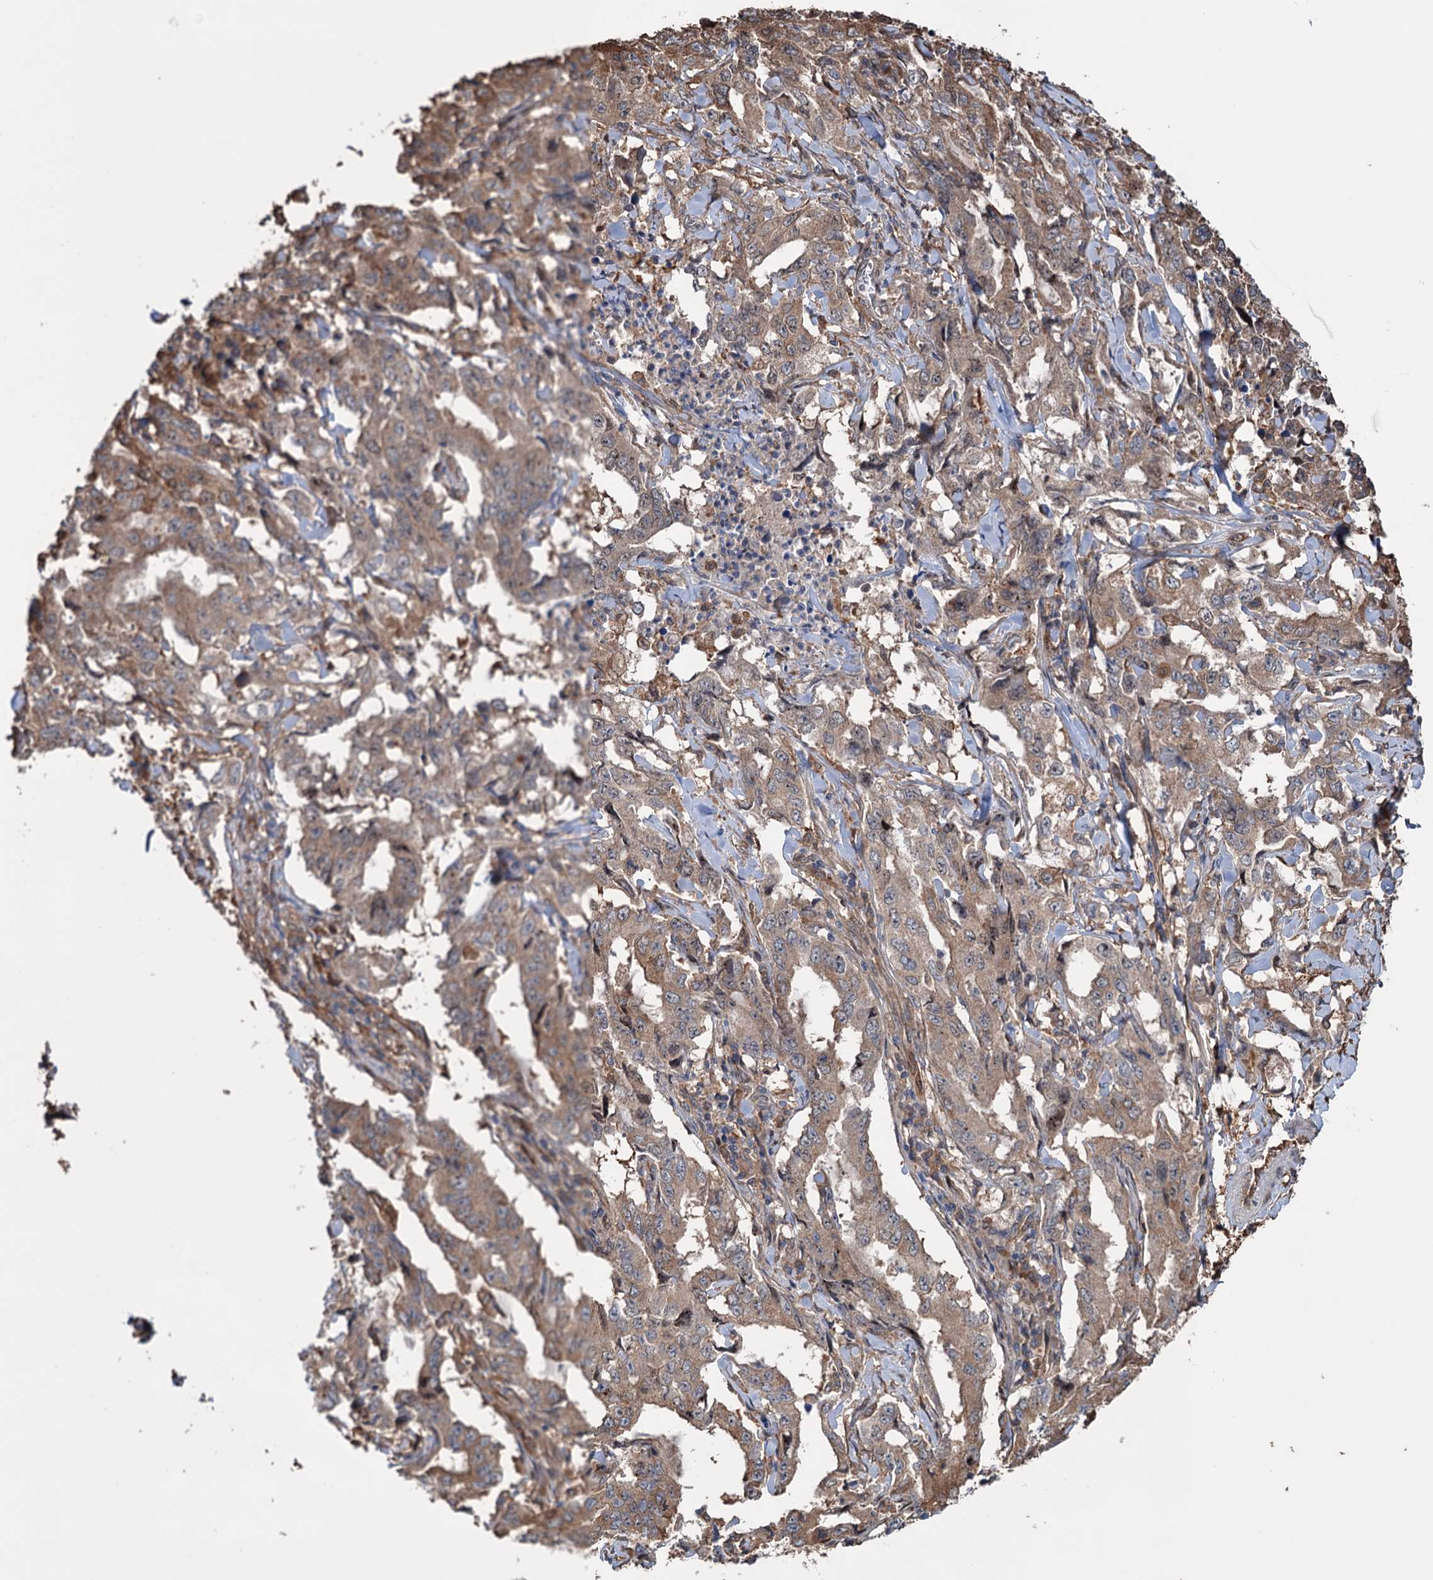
{"staining": {"intensity": "weak", "quantity": ">75%", "location": "cytoplasmic/membranous"}, "tissue": "lung cancer", "cell_type": "Tumor cells", "image_type": "cancer", "snomed": [{"axis": "morphology", "description": "Adenocarcinoma, NOS"}, {"axis": "topography", "description": "Lung"}], "caption": "This photomicrograph reveals immunohistochemistry staining of adenocarcinoma (lung), with low weak cytoplasmic/membranous positivity in about >75% of tumor cells.", "gene": "NCAPD2", "patient": {"sex": "female", "age": 51}}